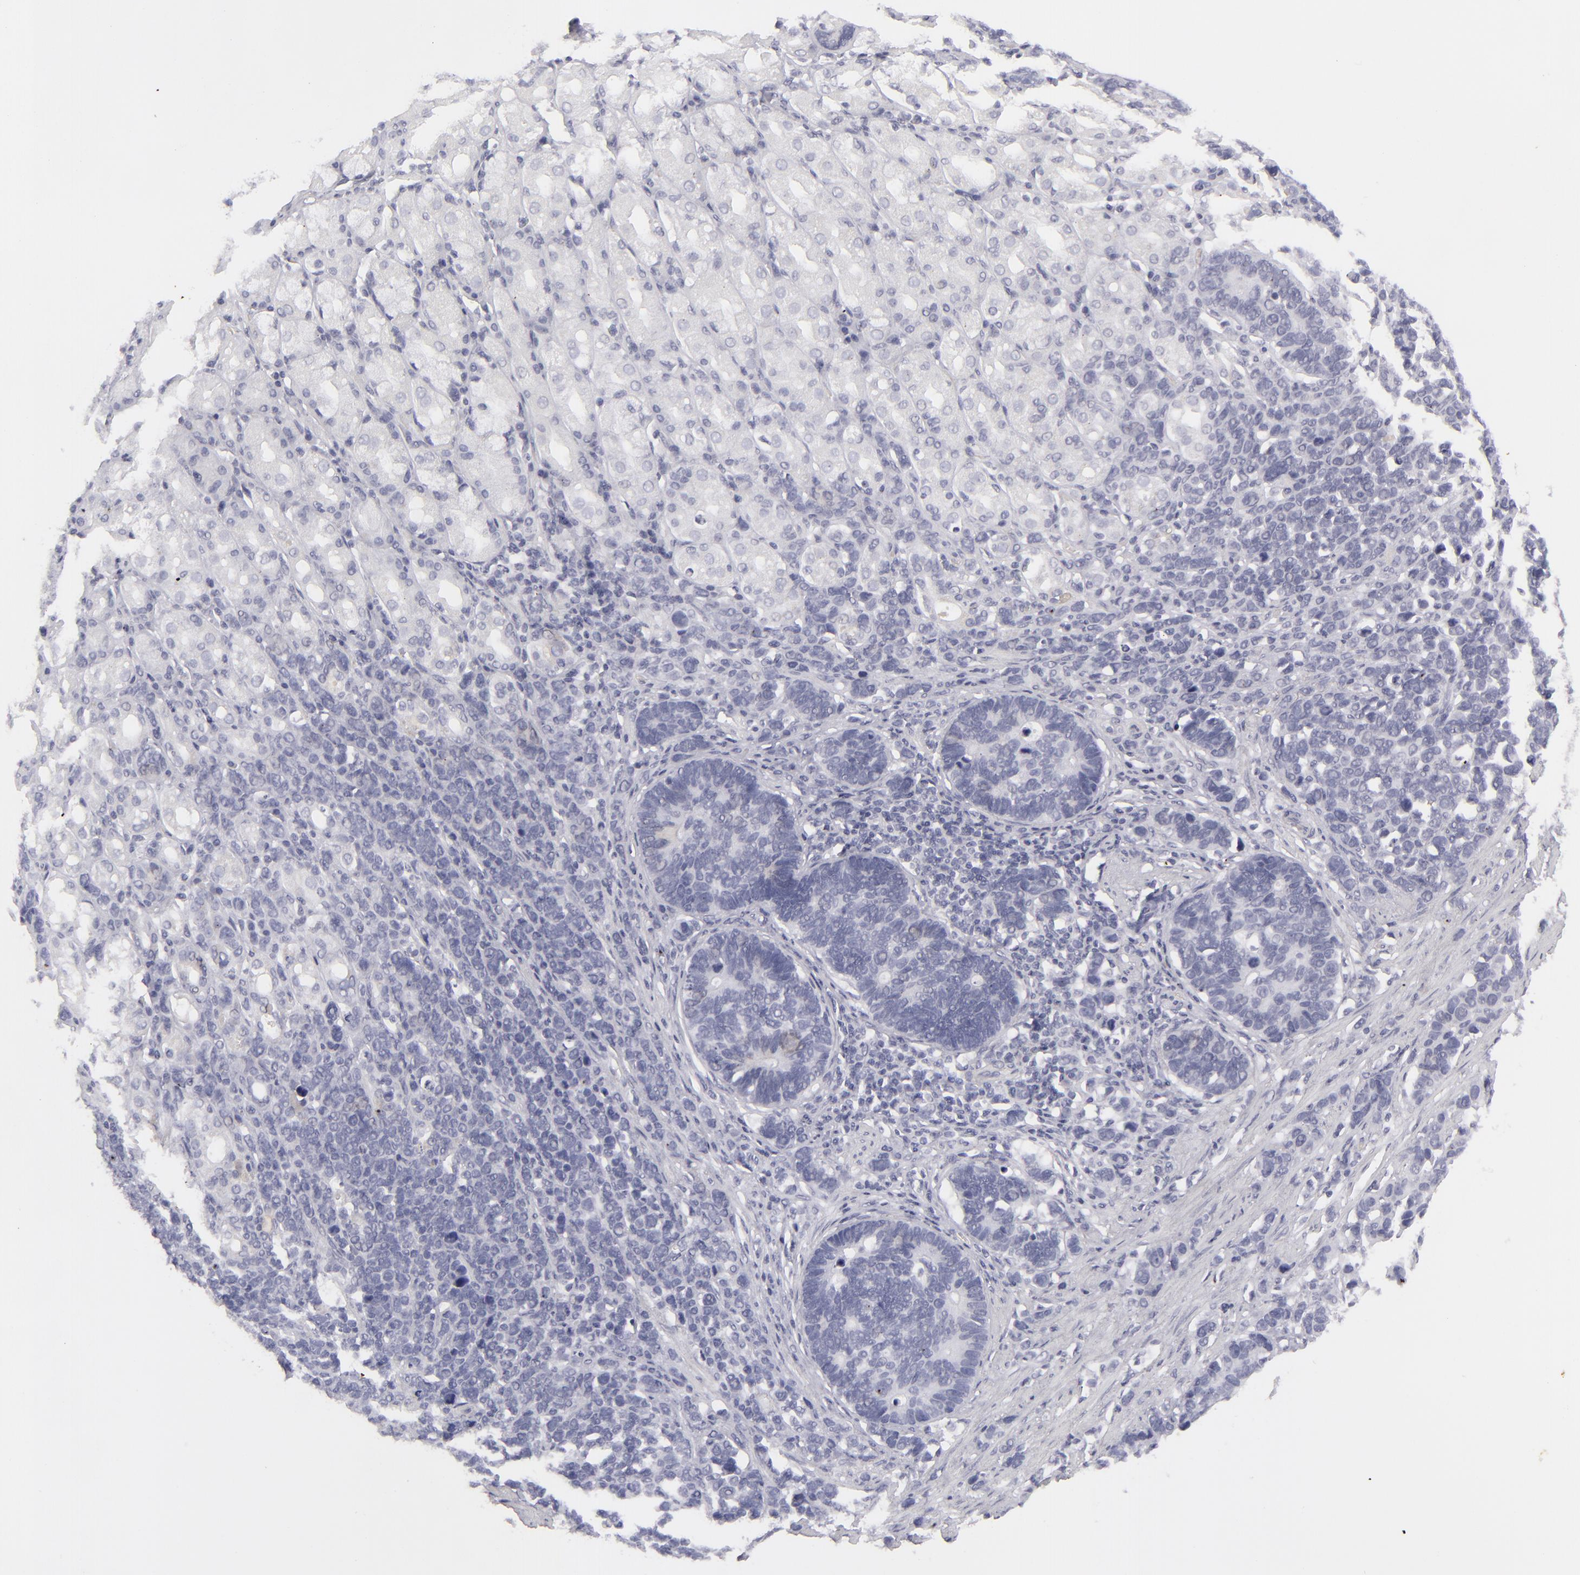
{"staining": {"intensity": "negative", "quantity": "none", "location": "none"}, "tissue": "stomach cancer", "cell_type": "Tumor cells", "image_type": "cancer", "snomed": [{"axis": "morphology", "description": "Adenocarcinoma, NOS"}, {"axis": "topography", "description": "Stomach, upper"}], "caption": "IHC of stomach cancer (adenocarcinoma) exhibits no positivity in tumor cells.", "gene": "KRT1", "patient": {"sex": "male", "age": 71}}